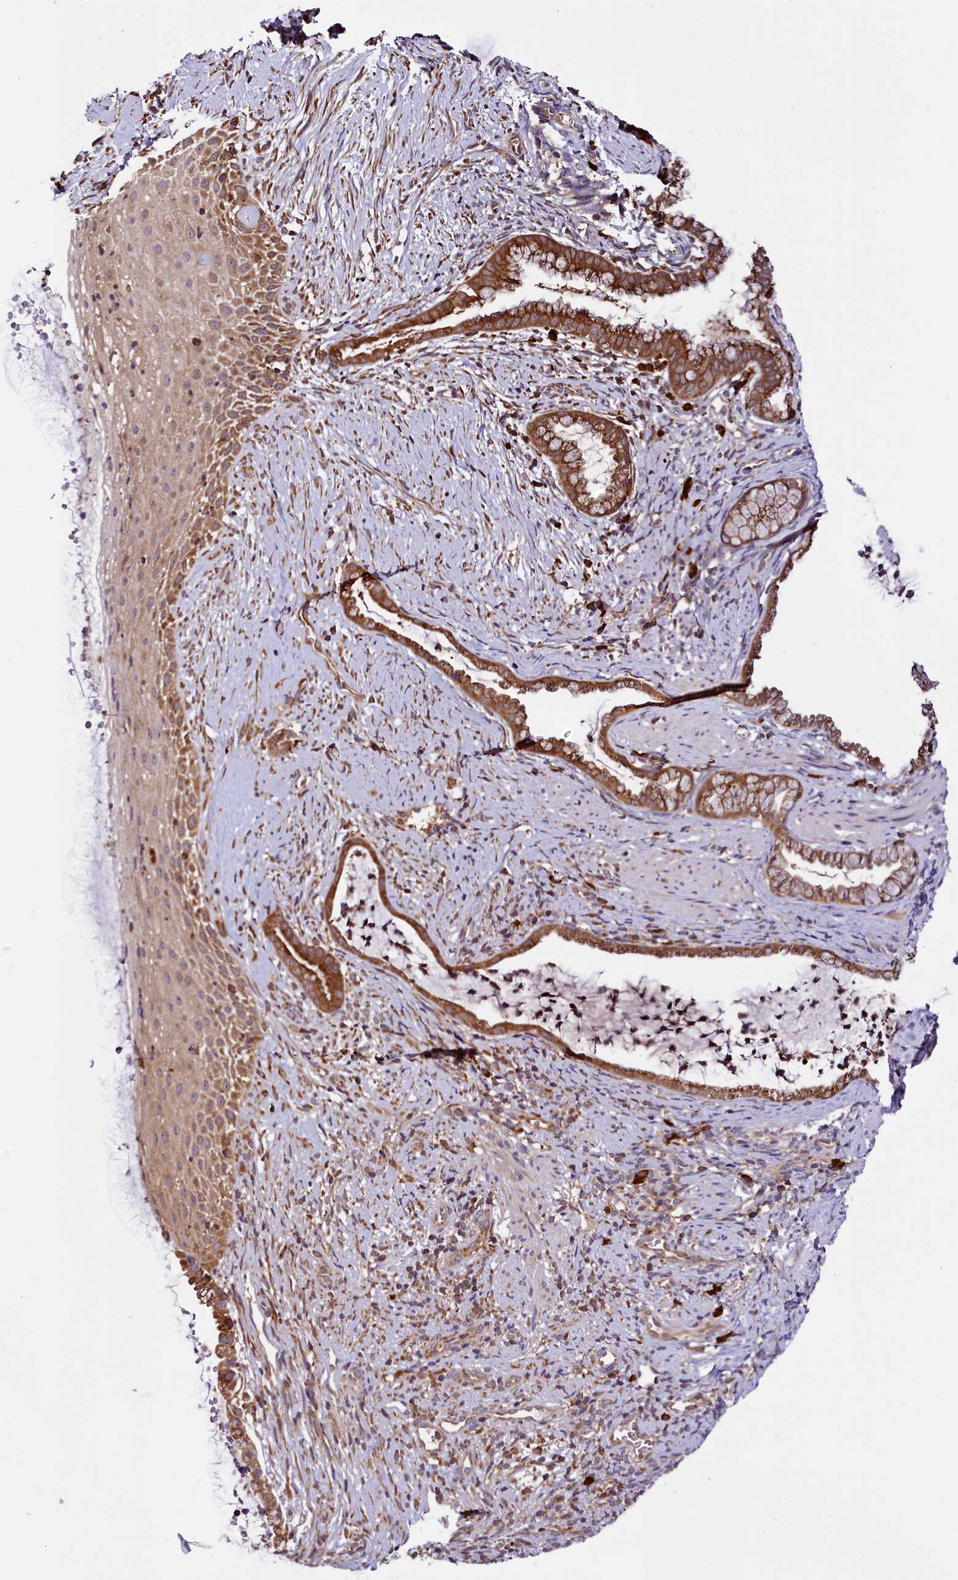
{"staining": {"intensity": "moderate", "quantity": ">75%", "location": "cytoplasmic/membranous"}, "tissue": "cervix", "cell_type": "Glandular cells", "image_type": "normal", "snomed": [{"axis": "morphology", "description": "Normal tissue, NOS"}, {"axis": "topography", "description": "Cervix"}], "caption": "High-magnification brightfield microscopy of benign cervix stained with DAB (3,3'-diaminobenzidine) (brown) and counterstained with hematoxylin (blue). glandular cells exhibit moderate cytoplasmic/membranous staining is appreciated in about>75% of cells.", "gene": "UFM1", "patient": {"sex": "female", "age": 36}}